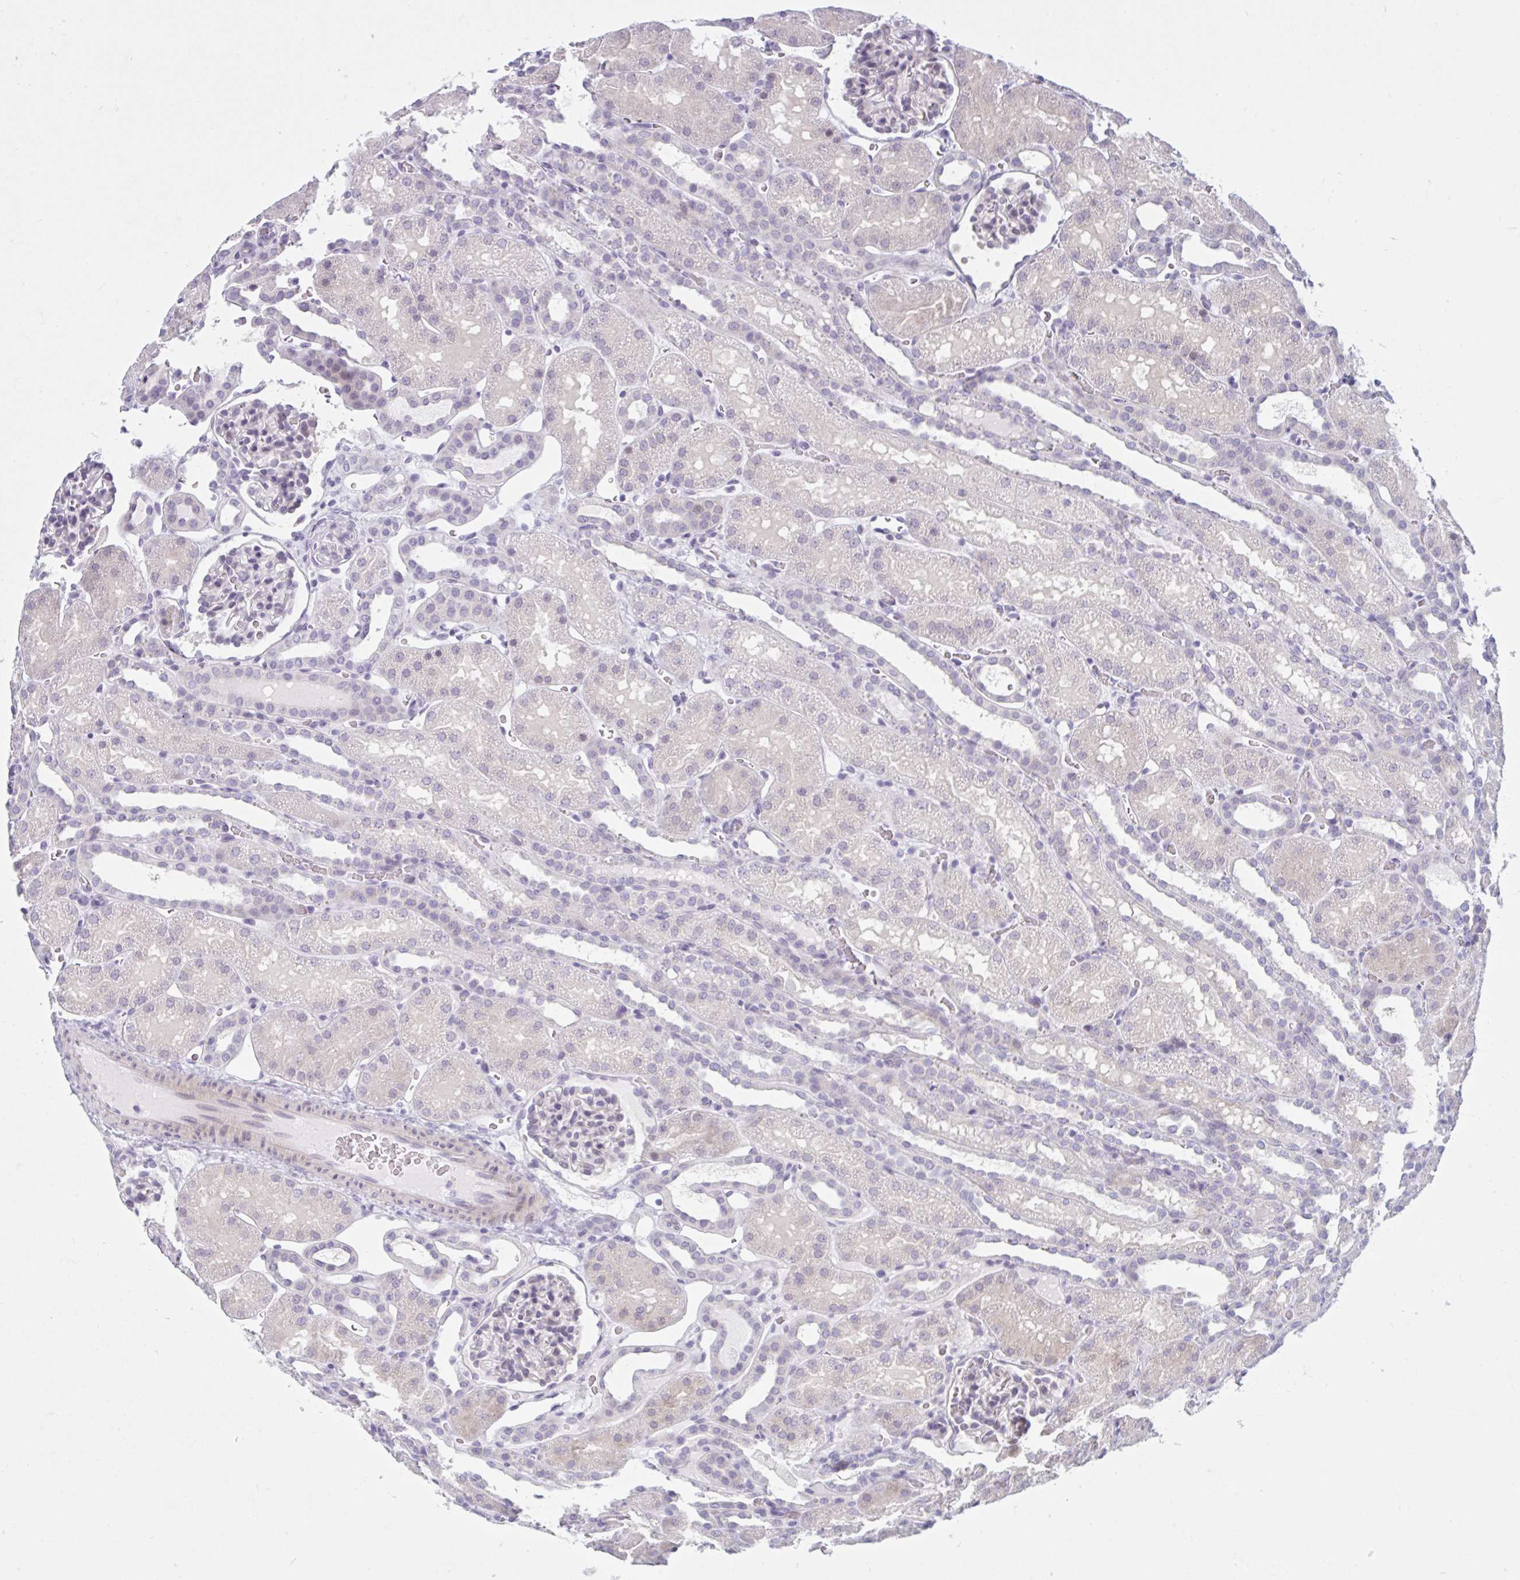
{"staining": {"intensity": "negative", "quantity": "none", "location": "none"}, "tissue": "kidney", "cell_type": "Cells in glomeruli", "image_type": "normal", "snomed": [{"axis": "morphology", "description": "Normal tissue, NOS"}, {"axis": "topography", "description": "Kidney"}], "caption": "Image shows no significant protein staining in cells in glomeruli of benign kidney.", "gene": "FAM153A", "patient": {"sex": "male", "age": 2}}